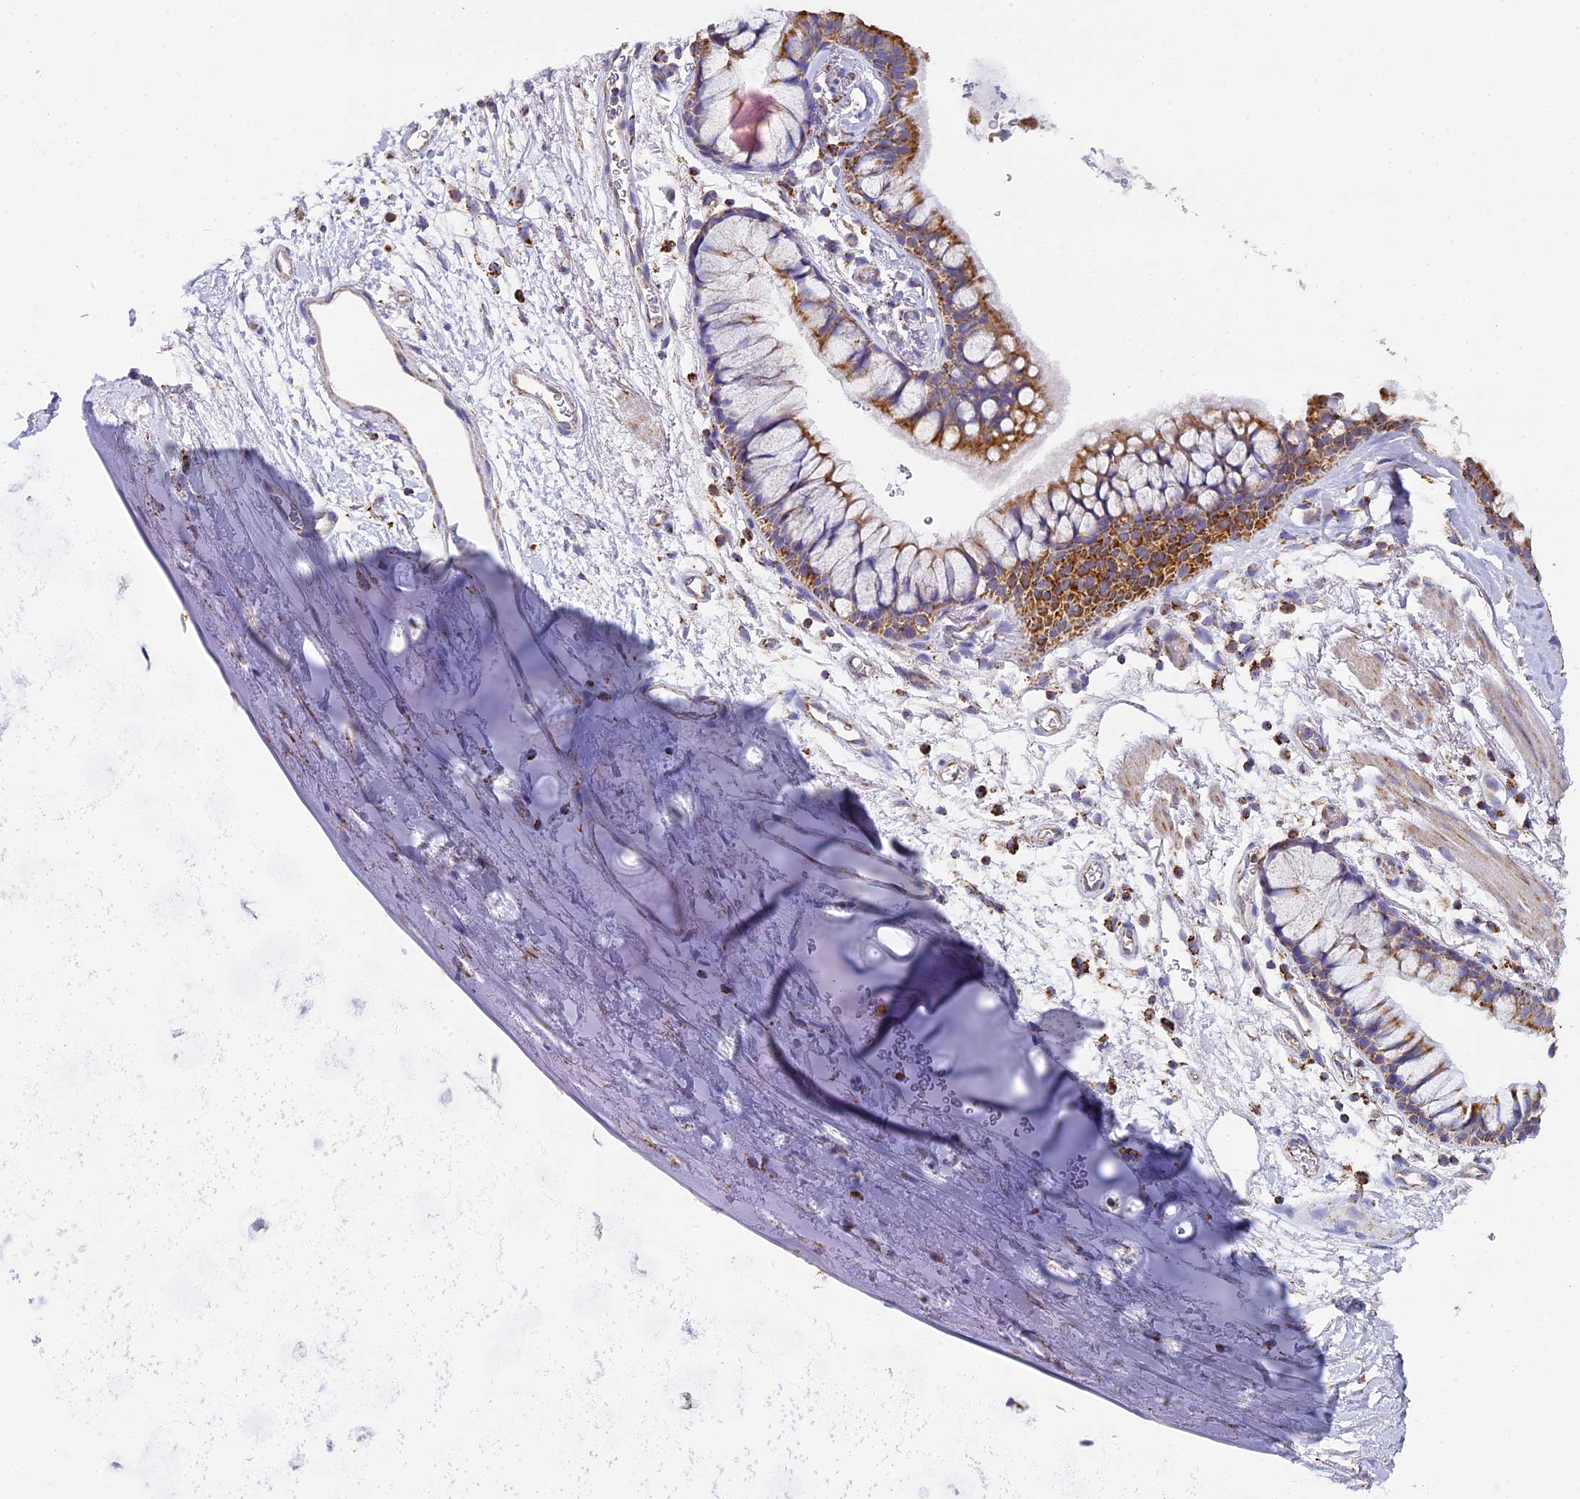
{"staining": {"intensity": "strong", "quantity": ">75%", "location": "cytoplasmic/membranous"}, "tissue": "bronchus", "cell_type": "Respiratory epithelial cells", "image_type": "normal", "snomed": [{"axis": "morphology", "description": "Normal tissue, NOS"}, {"axis": "topography", "description": "Bronchus"}], "caption": "Immunohistochemical staining of benign bronchus demonstrates high levels of strong cytoplasmic/membranous expression in approximately >75% of respiratory epithelial cells. (DAB (3,3'-diaminobenzidine) = brown stain, brightfield microscopy at high magnification).", "gene": "STK17A", "patient": {"sex": "male", "age": 65}}